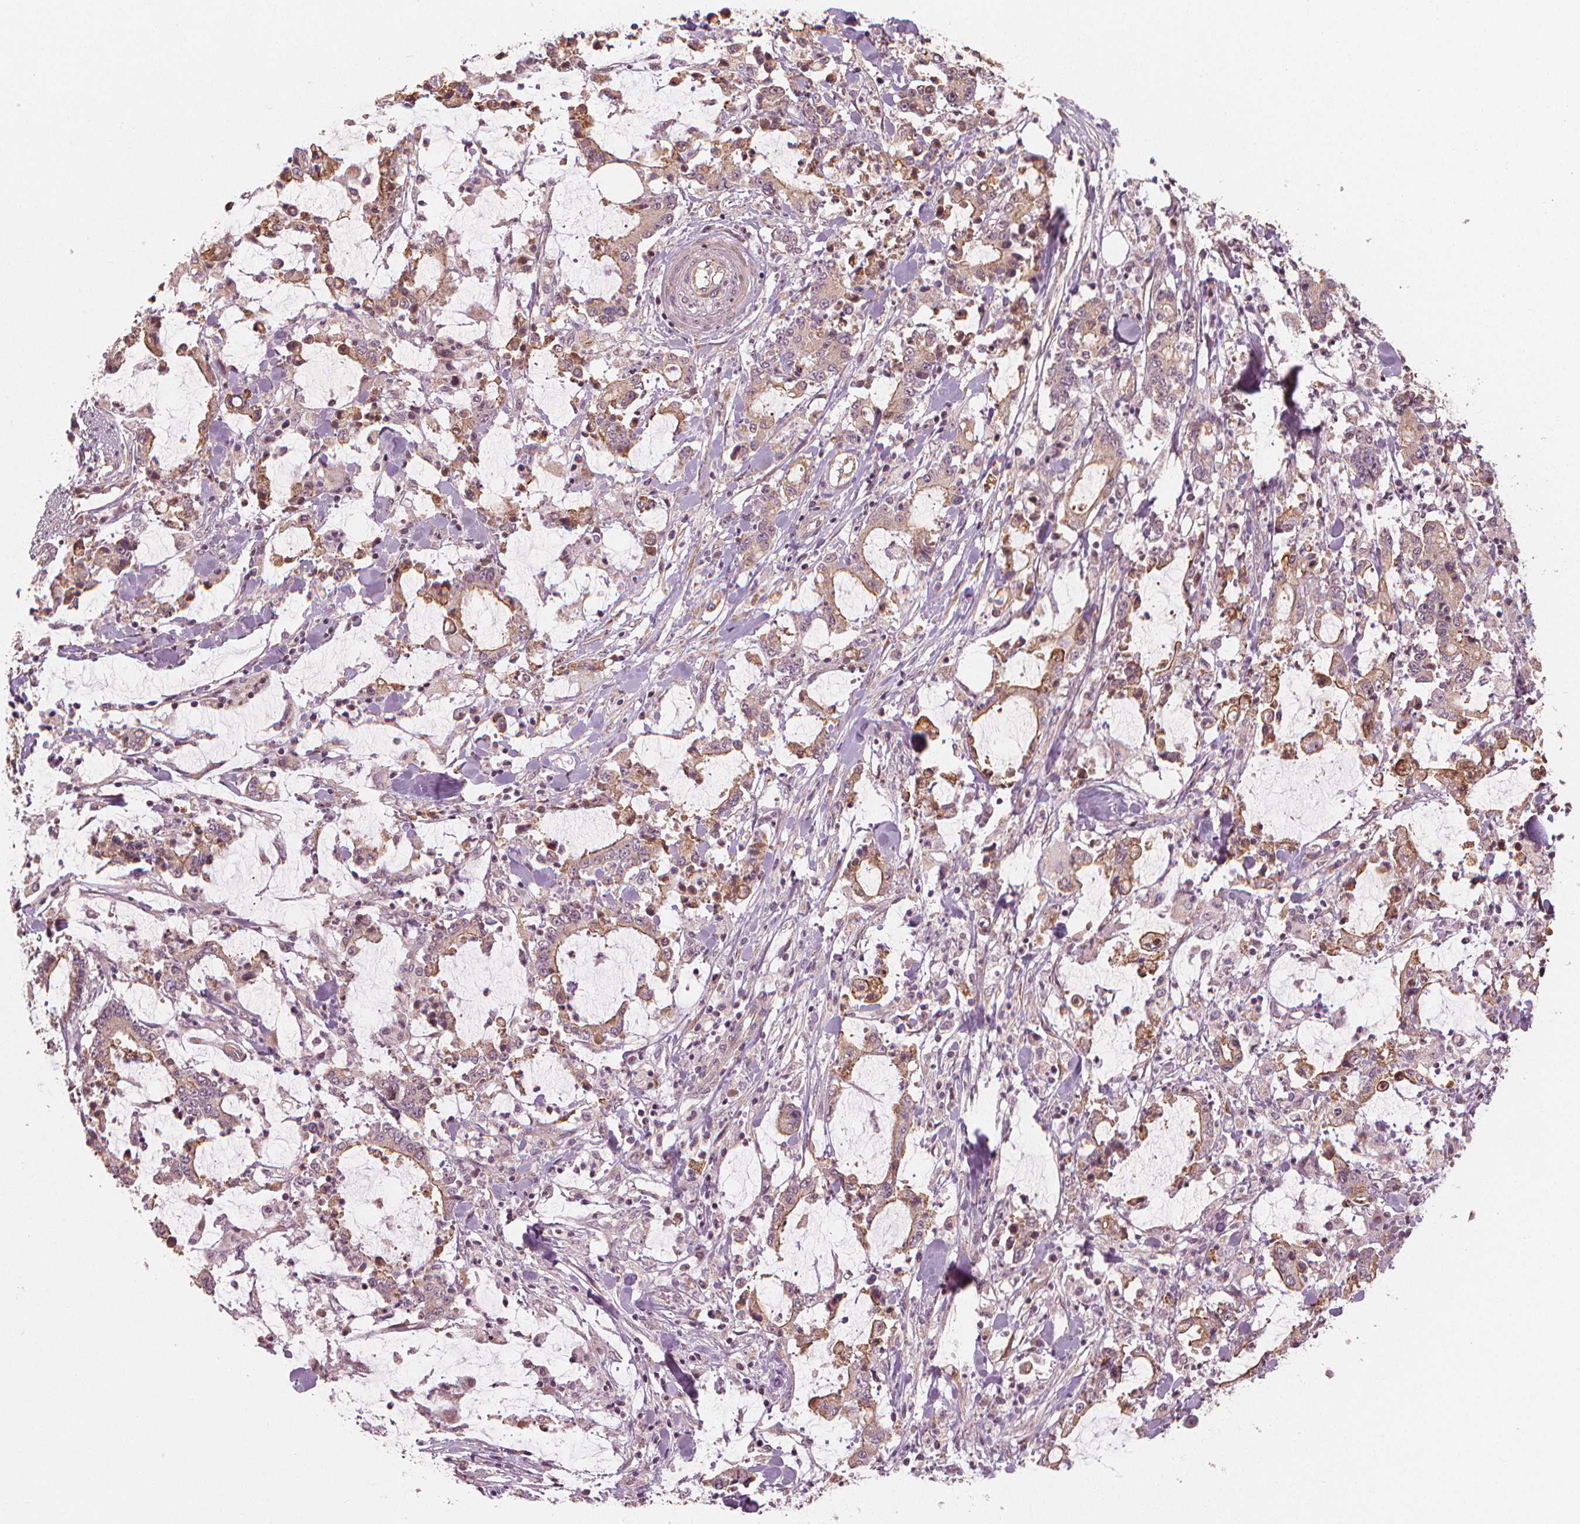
{"staining": {"intensity": "weak", "quantity": ">75%", "location": "cytoplasmic/membranous"}, "tissue": "stomach cancer", "cell_type": "Tumor cells", "image_type": "cancer", "snomed": [{"axis": "morphology", "description": "Adenocarcinoma, NOS"}, {"axis": "topography", "description": "Stomach, upper"}], "caption": "Immunohistochemical staining of stomach adenocarcinoma displays weak cytoplasmic/membranous protein positivity in approximately >75% of tumor cells.", "gene": "CLBA1", "patient": {"sex": "male", "age": 68}}